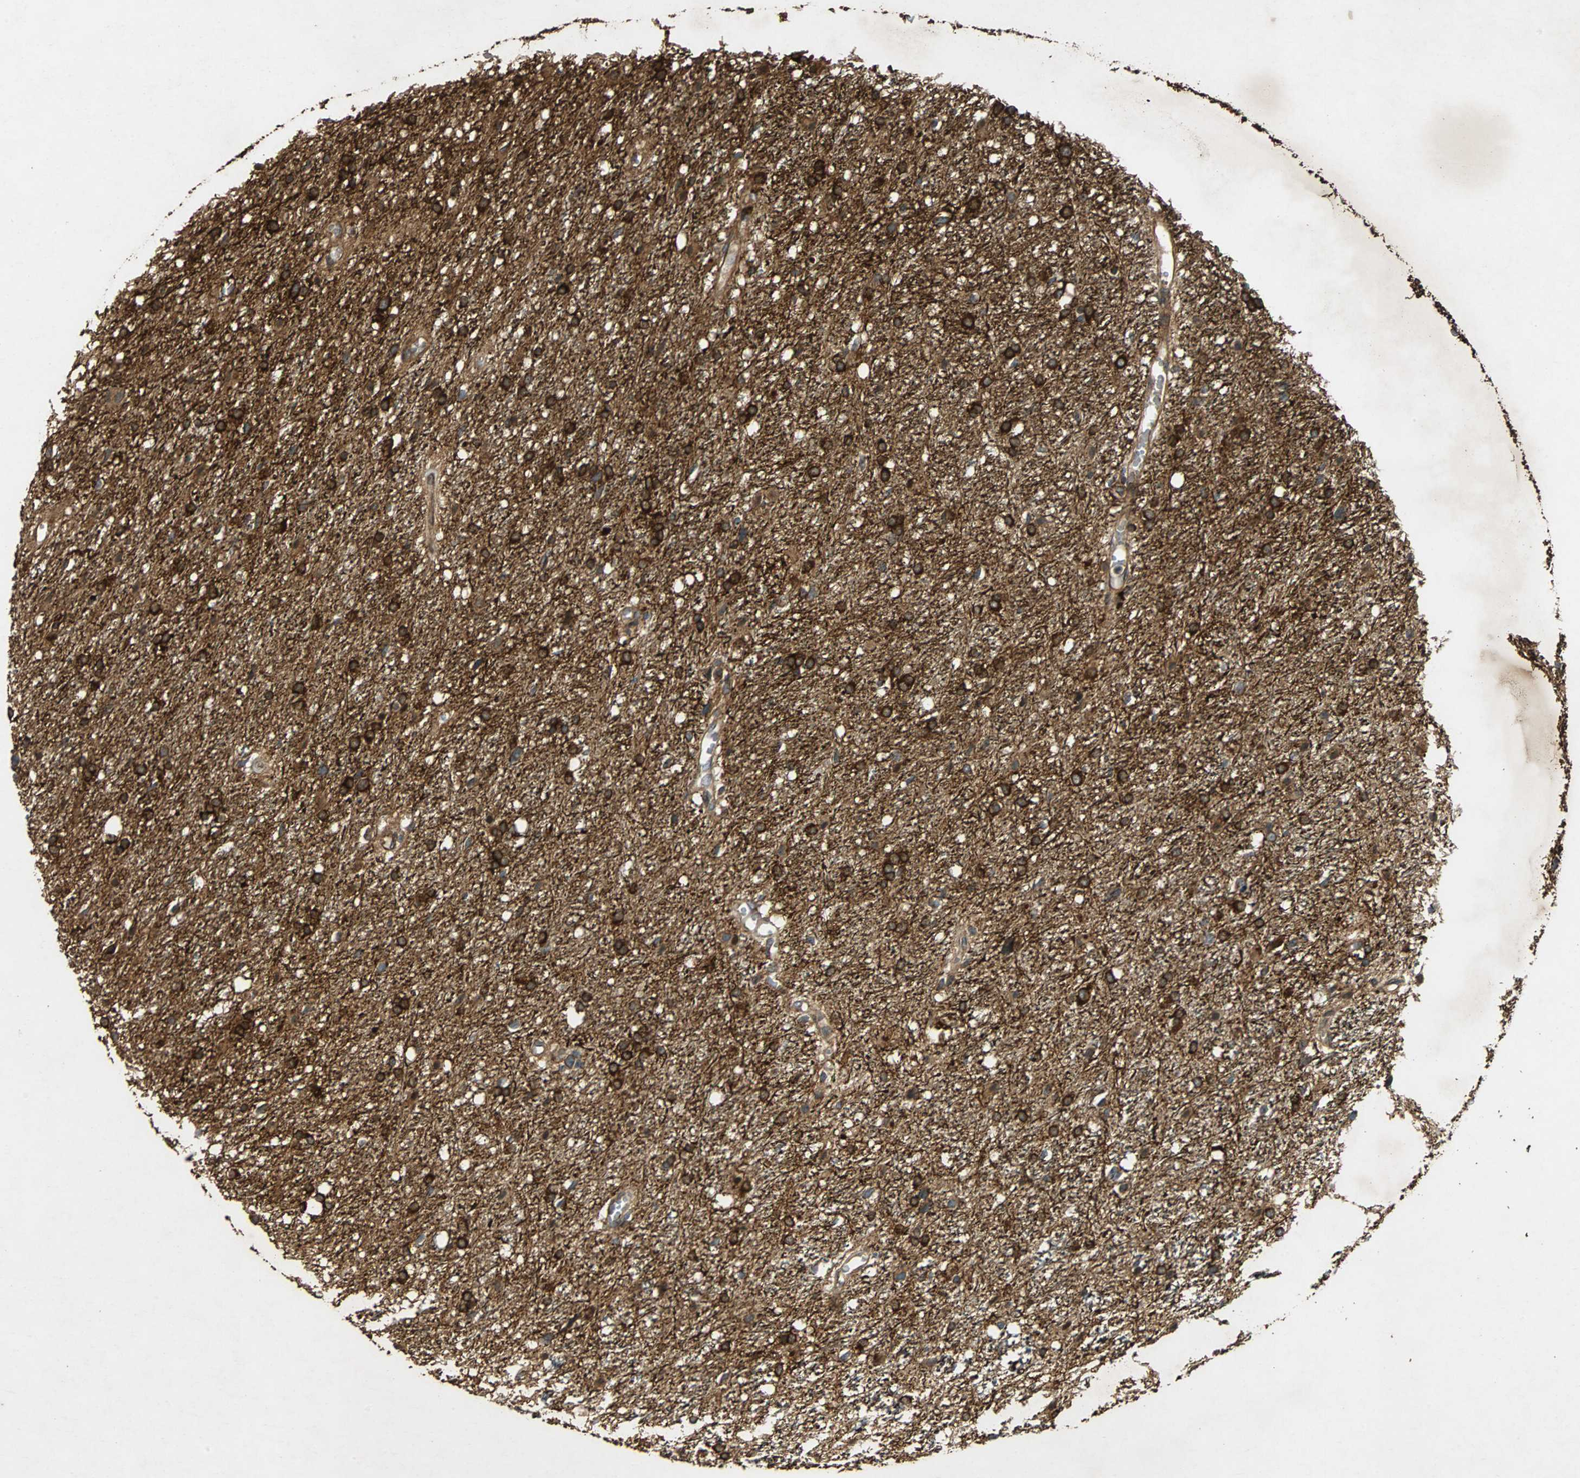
{"staining": {"intensity": "strong", "quantity": ">75%", "location": "cytoplasmic/membranous,nuclear"}, "tissue": "glioma", "cell_type": "Tumor cells", "image_type": "cancer", "snomed": [{"axis": "morphology", "description": "Glioma, malignant, High grade"}, {"axis": "topography", "description": "Brain"}], "caption": "Immunohistochemistry histopathology image of high-grade glioma (malignant) stained for a protein (brown), which reveals high levels of strong cytoplasmic/membranous and nuclear staining in about >75% of tumor cells.", "gene": "TUBA4A", "patient": {"sex": "female", "age": 59}}